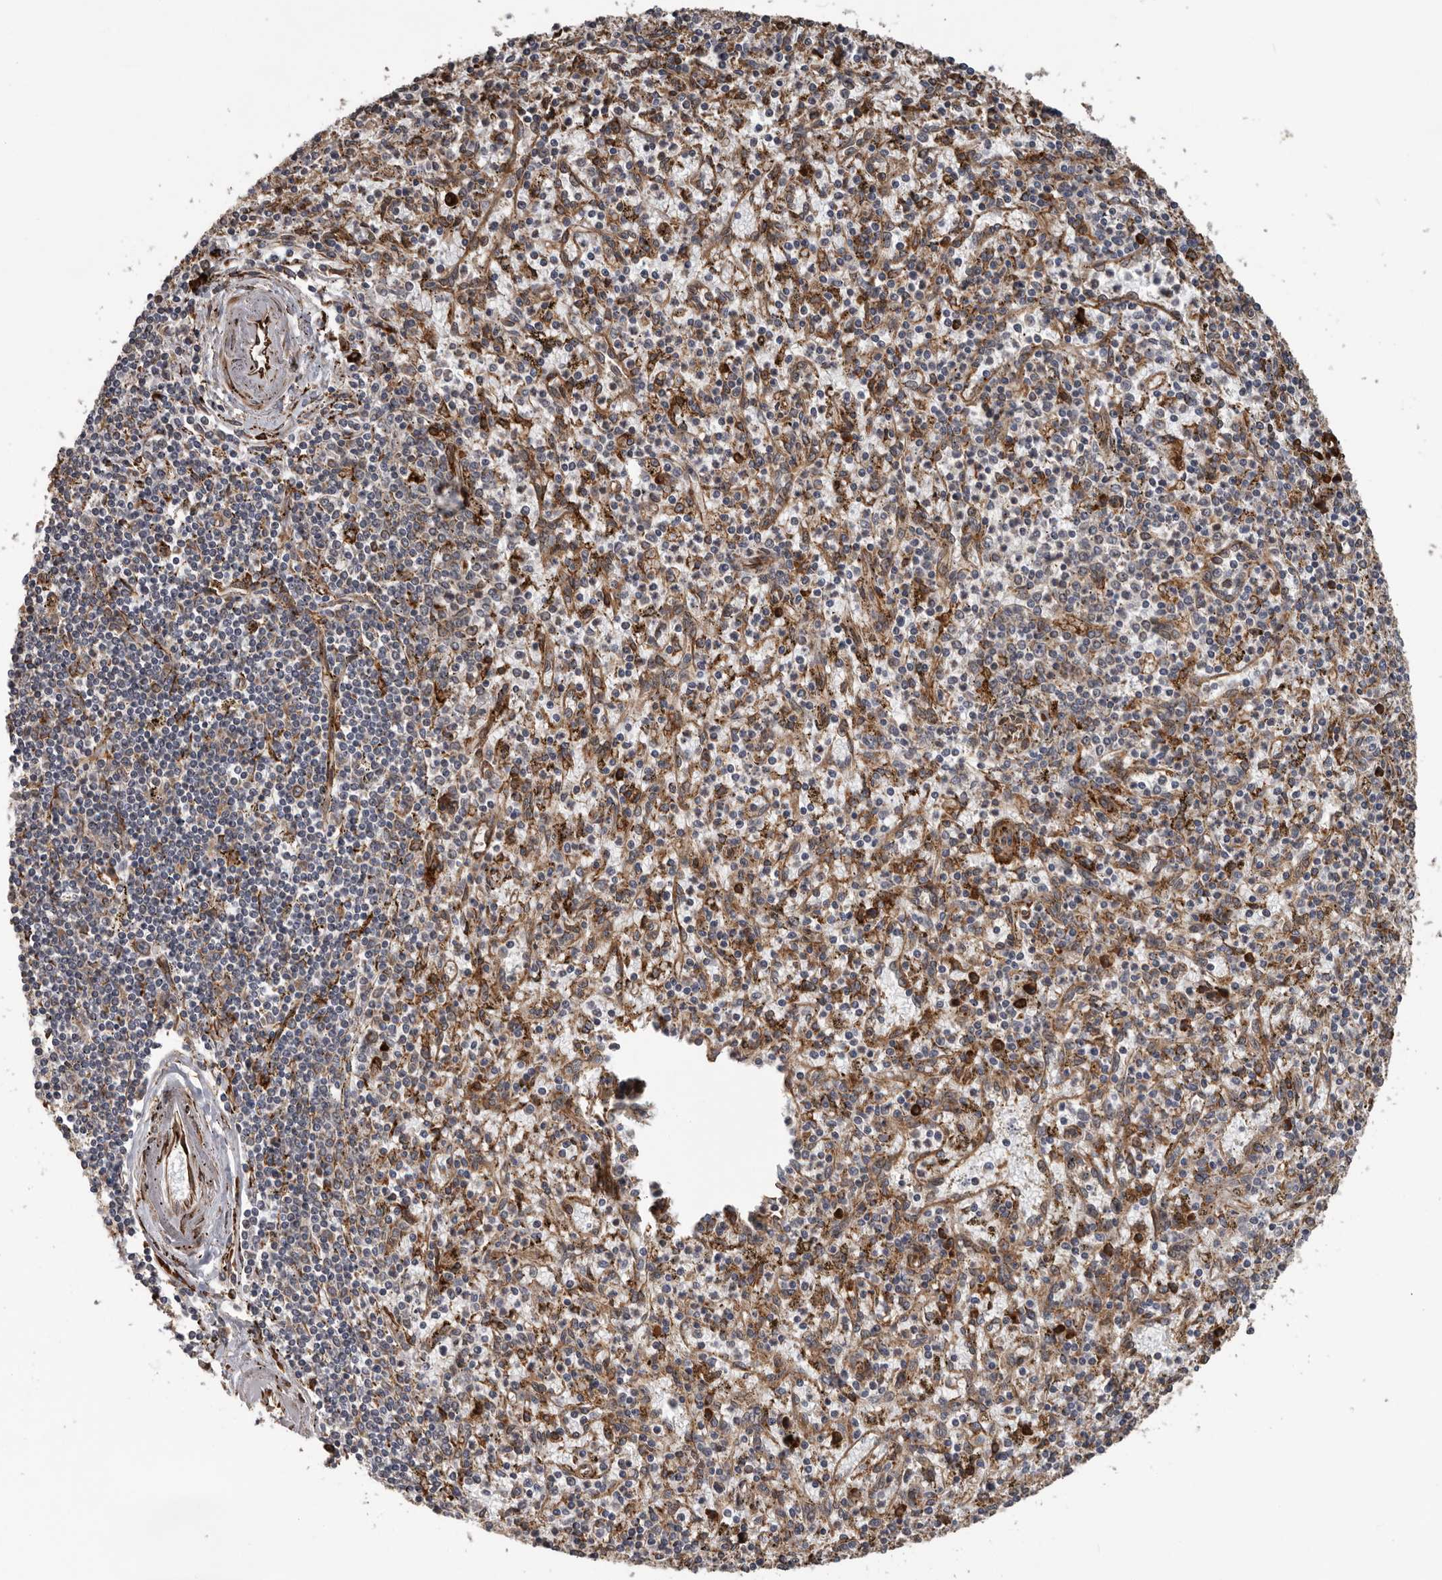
{"staining": {"intensity": "weak", "quantity": "25%-75%", "location": "cytoplasmic/membranous"}, "tissue": "spleen", "cell_type": "Cells in red pulp", "image_type": "normal", "snomed": [{"axis": "morphology", "description": "Normal tissue, NOS"}, {"axis": "topography", "description": "Spleen"}], "caption": "The image exhibits immunohistochemical staining of benign spleen. There is weak cytoplasmic/membranous expression is appreciated in about 25%-75% of cells in red pulp.", "gene": "CEP350", "patient": {"sex": "male", "age": 72}}